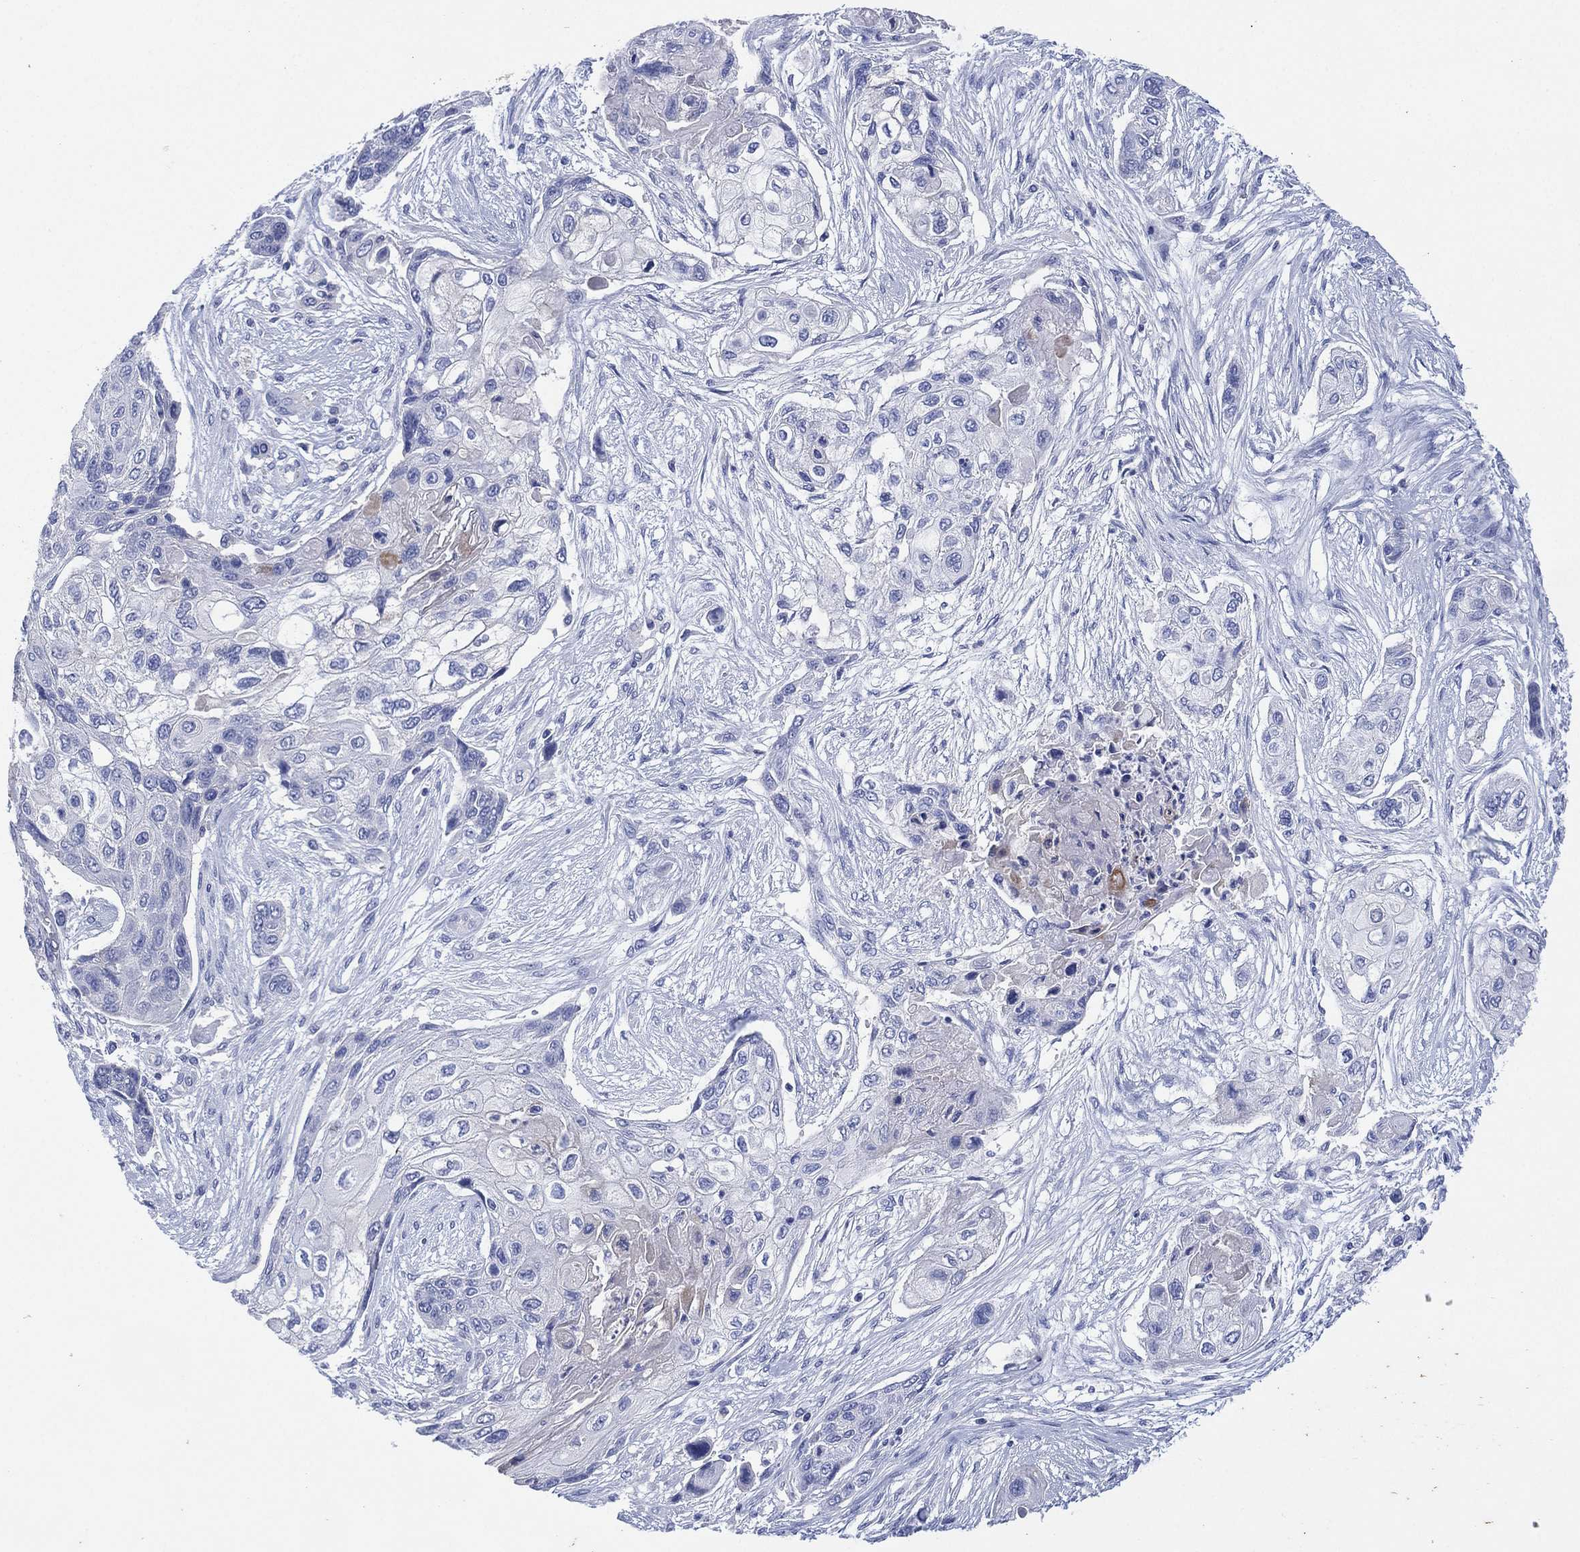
{"staining": {"intensity": "negative", "quantity": "none", "location": "none"}, "tissue": "lung cancer", "cell_type": "Tumor cells", "image_type": "cancer", "snomed": [{"axis": "morphology", "description": "Squamous cell carcinoma, NOS"}, {"axis": "topography", "description": "Lung"}], "caption": "A high-resolution photomicrograph shows immunohistochemistry staining of lung cancer, which displays no significant expression in tumor cells. The staining is performed using DAB brown chromogen with nuclei counter-stained in using hematoxylin.", "gene": "CHRNA3", "patient": {"sex": "male", "age": 69}}